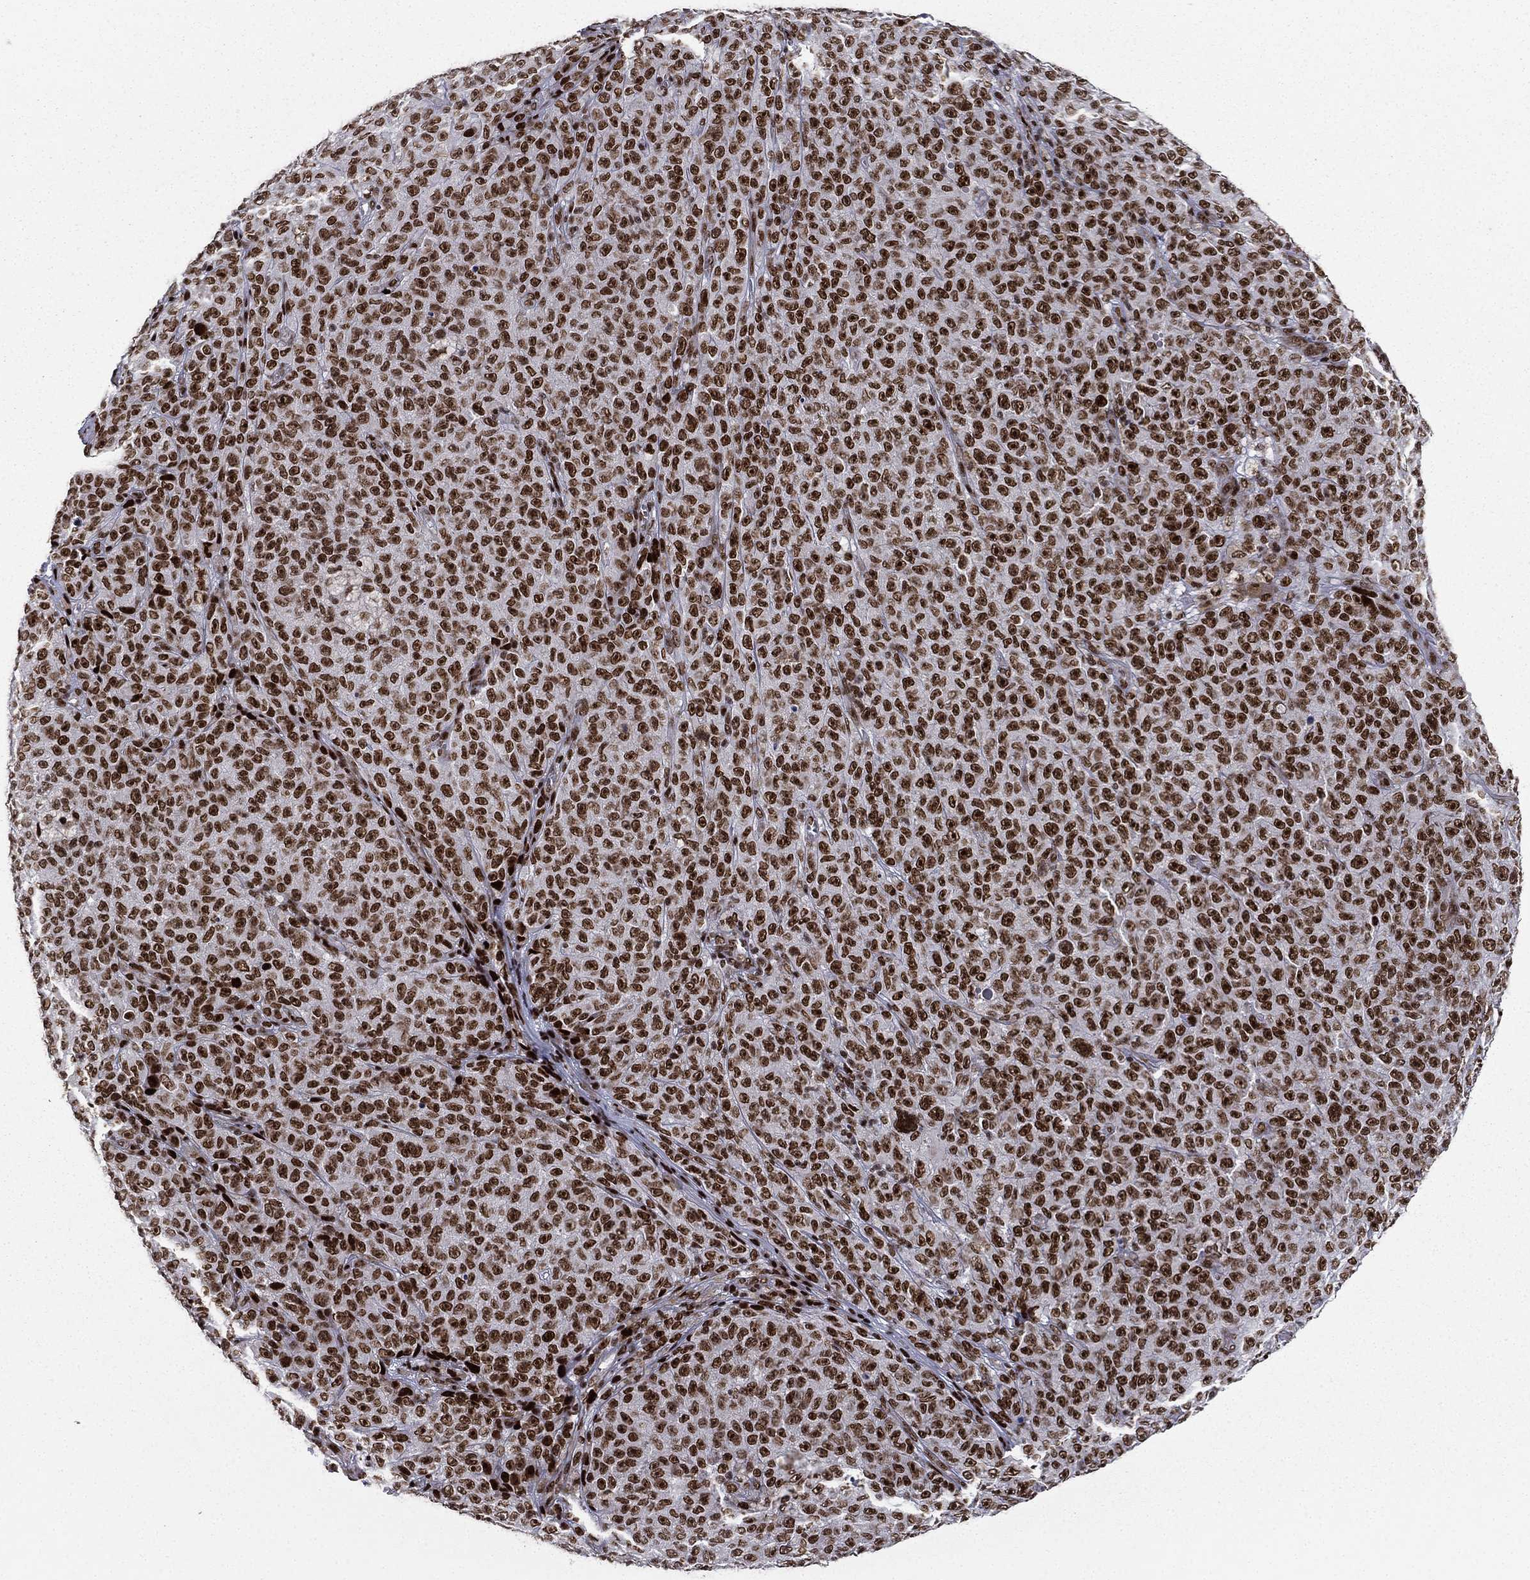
{"staining": {"intensity": "strong", "quantity": ">75%", "location": "nuclear"}, "tissue": "melanoma", "cell_type": "Tumor cells", "image_type": "cancer", "snomed": [{"axis": "morphology", "description": "Malignant melanoma, NOS"}, {"axis": "topography", "description": "Skin"}], "caption": "Protein staining shows strong nuclear staining in approximately >75% of tumor cells in melanoma. (Brightfield microscopy of DAB IHC at high magnification).", "gene": "RTF1", "patient": {"sex": "female", "age": 82}}